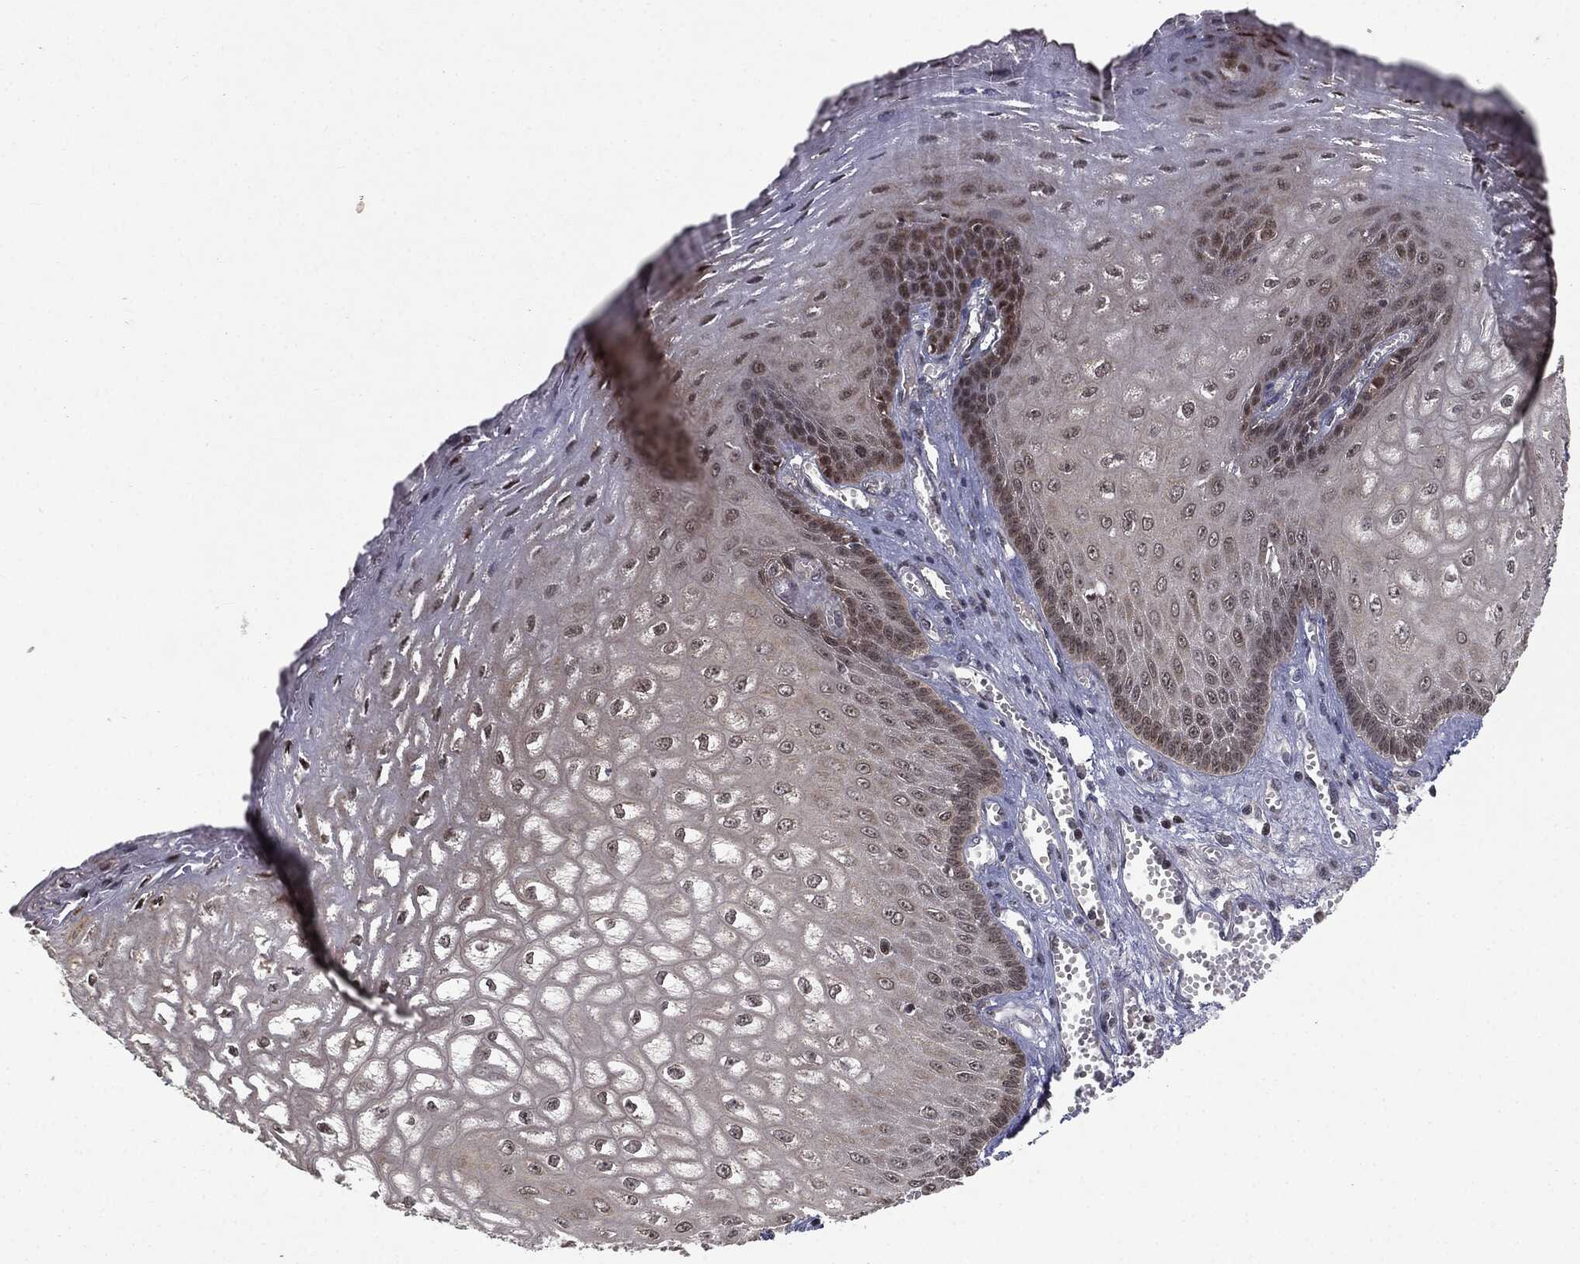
{"staining": {"intensity": "strong", "quantity": "<25%", "location": "cytoplasmic/membranous,nuclear"}, "tissue": "esophagus", "cell_type": "Squamous epithelial cells", "image_type": "normal", "snomed": [{"axis": "morphology", "description": "Normal tissue, NOS"}, {"axis": "topography", "description": "Esophagus"}], "caption": "Squamous epithelial cells display medium levels of strong cytoplasmic/membranous,nuclear expression in approximately <25% of cells in unremarkable human esophagus.", "gene": "ZNHIT6", "patient": {"sex": "male", "age": 58}}